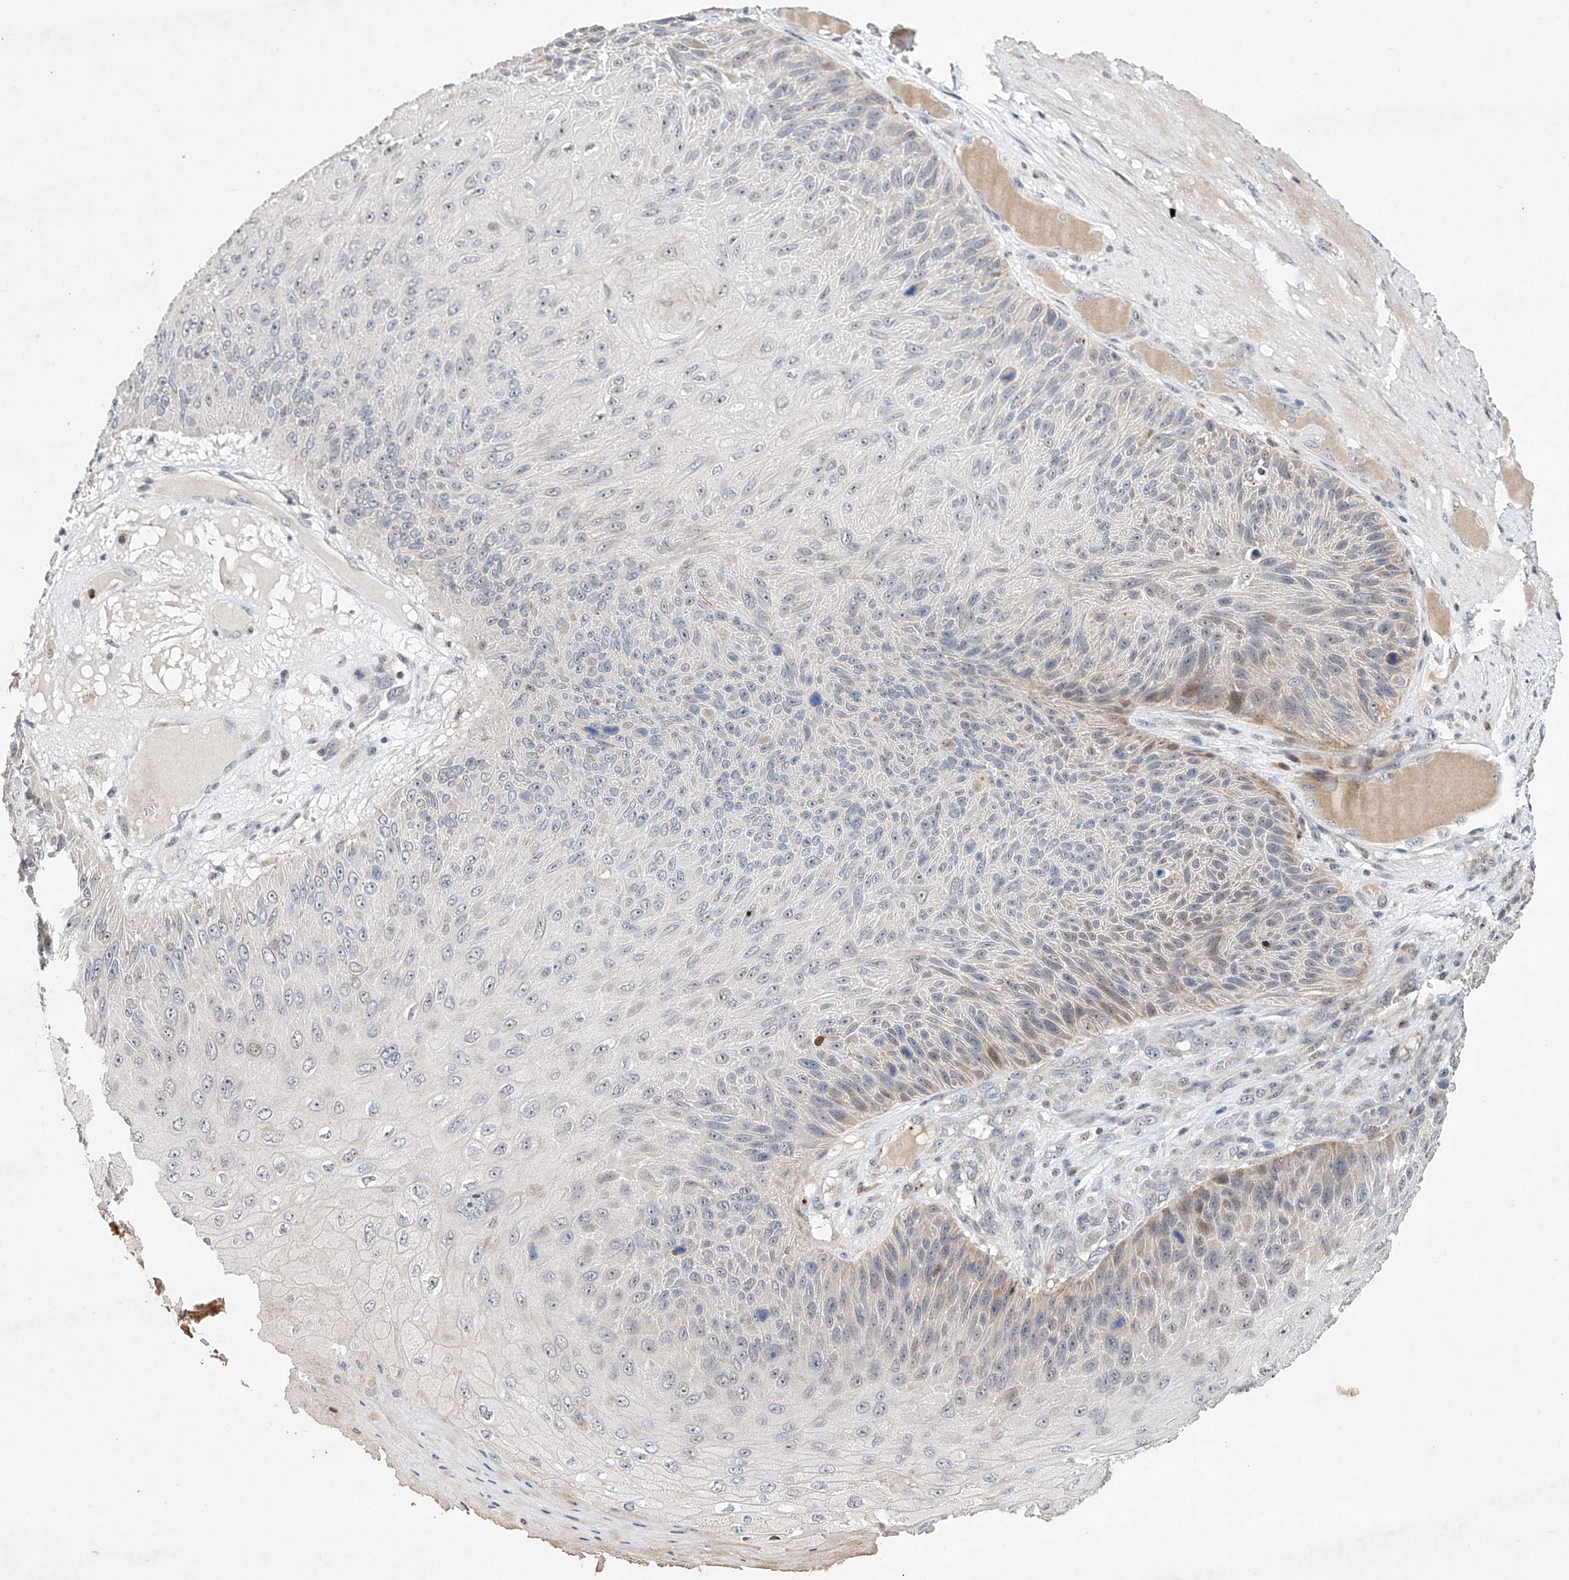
{"staining": {"intensity": "moderate", "quantity": "<25%", "location": "cytoplasmic/membranous"}, "tissue": "skin cancer", "cell_type": "Tumor cells", "image_type": "cancer", "snomed": [{"axis": "morphology", "description": "Squamous cell carcinoma, NOS"}, {"axis": "topography", "description": "Skin"}], "caption": "Protein staining displays moderate cytoplasmic/membranous expression in approximately <25% of tumor cells in skin squamous cell carcinoma.", "gene": "AFG1L", "patient": {"sex": "female", "age": 88}}